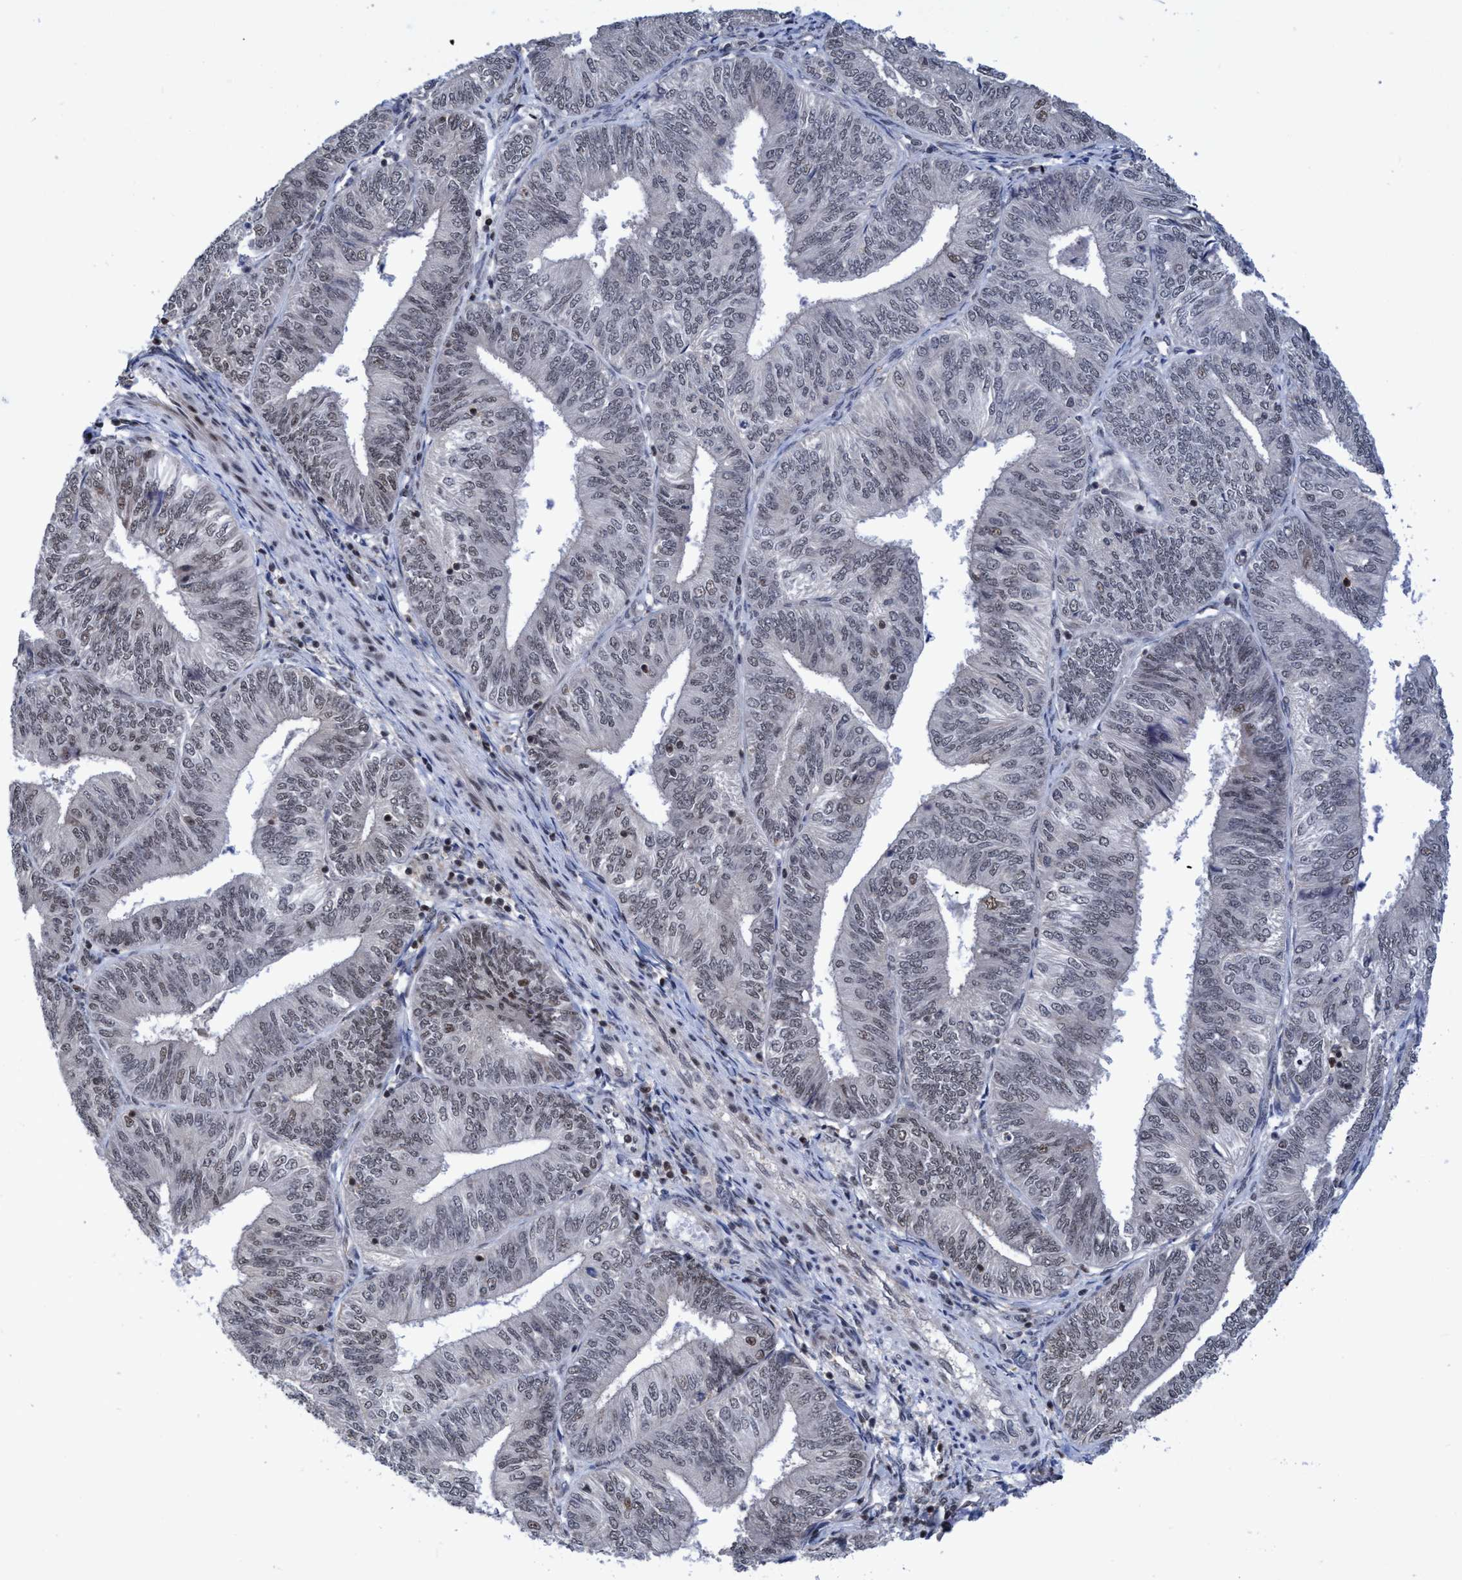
{"staining": {"intensity": "weak", "quantity": "<25%", "location": "nuclear"}, "tissue": "endometrial cancer", "cell_type": "Tumor cells", "image_type": "cancer", "snomed": [{"axis": "morphology", "description": "Adenocarcinoma, NOS"}, {"axis": "topography", "description": "Endometrium"}], "caption": "Tumor cells are negative for brown protein staining in endometrial cancer.", "gene": "C9orf78", "patient": {"sex": "female", "age": 58}}